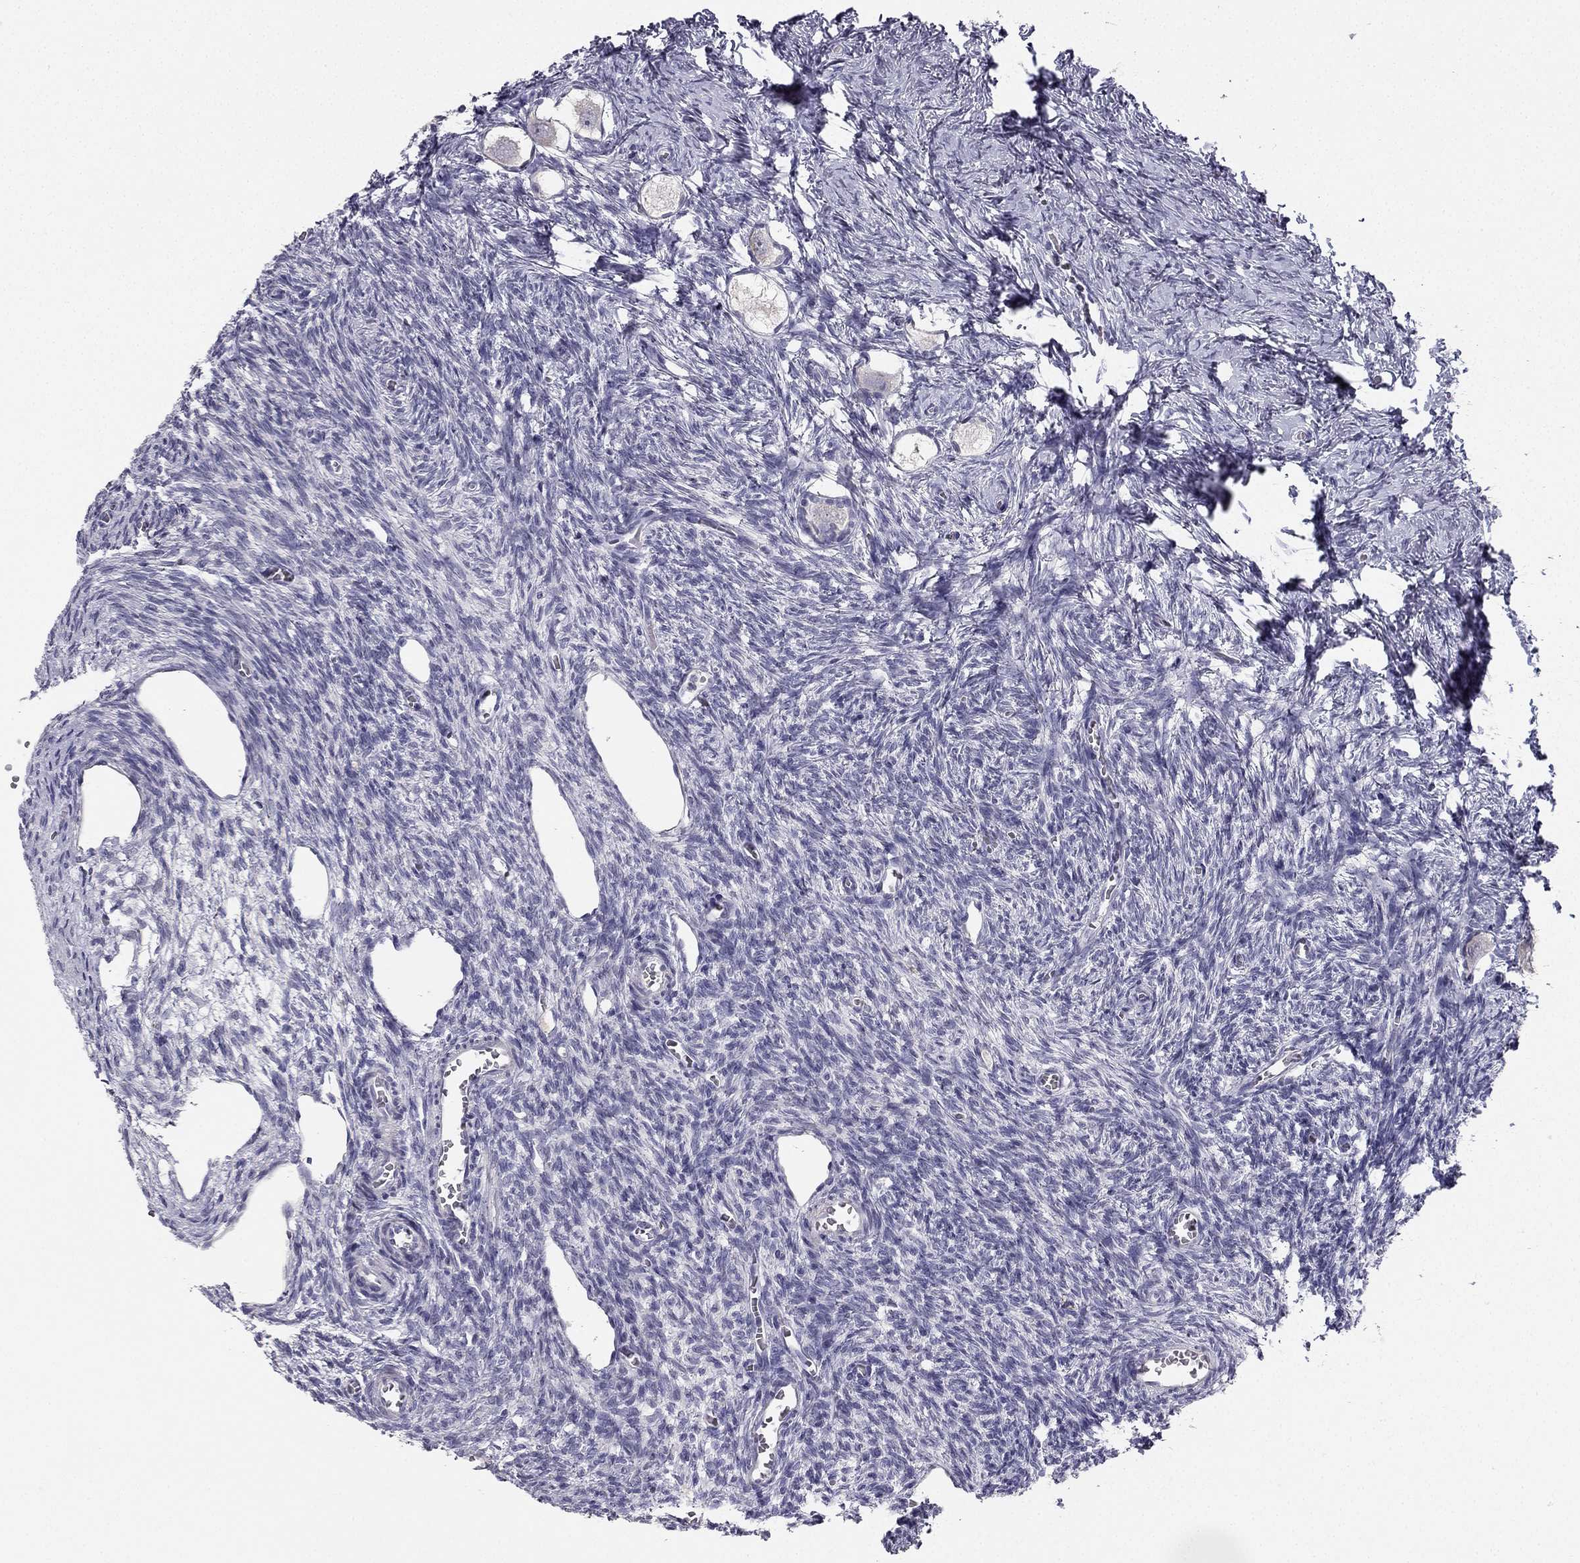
{"staining": {"intensity": "negative", "quantity": "none", "location": "none"}, "tissue": "ovary", "cell_type": "Follicle cells", "image_type": "normal", "snomed": [{"axis": "morphology", "description": "Normal tissue, NOS"}, {"axis": "topography", "description": "Ovary"}], "caption": "Image shows no significant protein positivity in follicle cells of benign ovary.", "gene": "CALB2", "patient": {"sex": "female", "age": 27}}